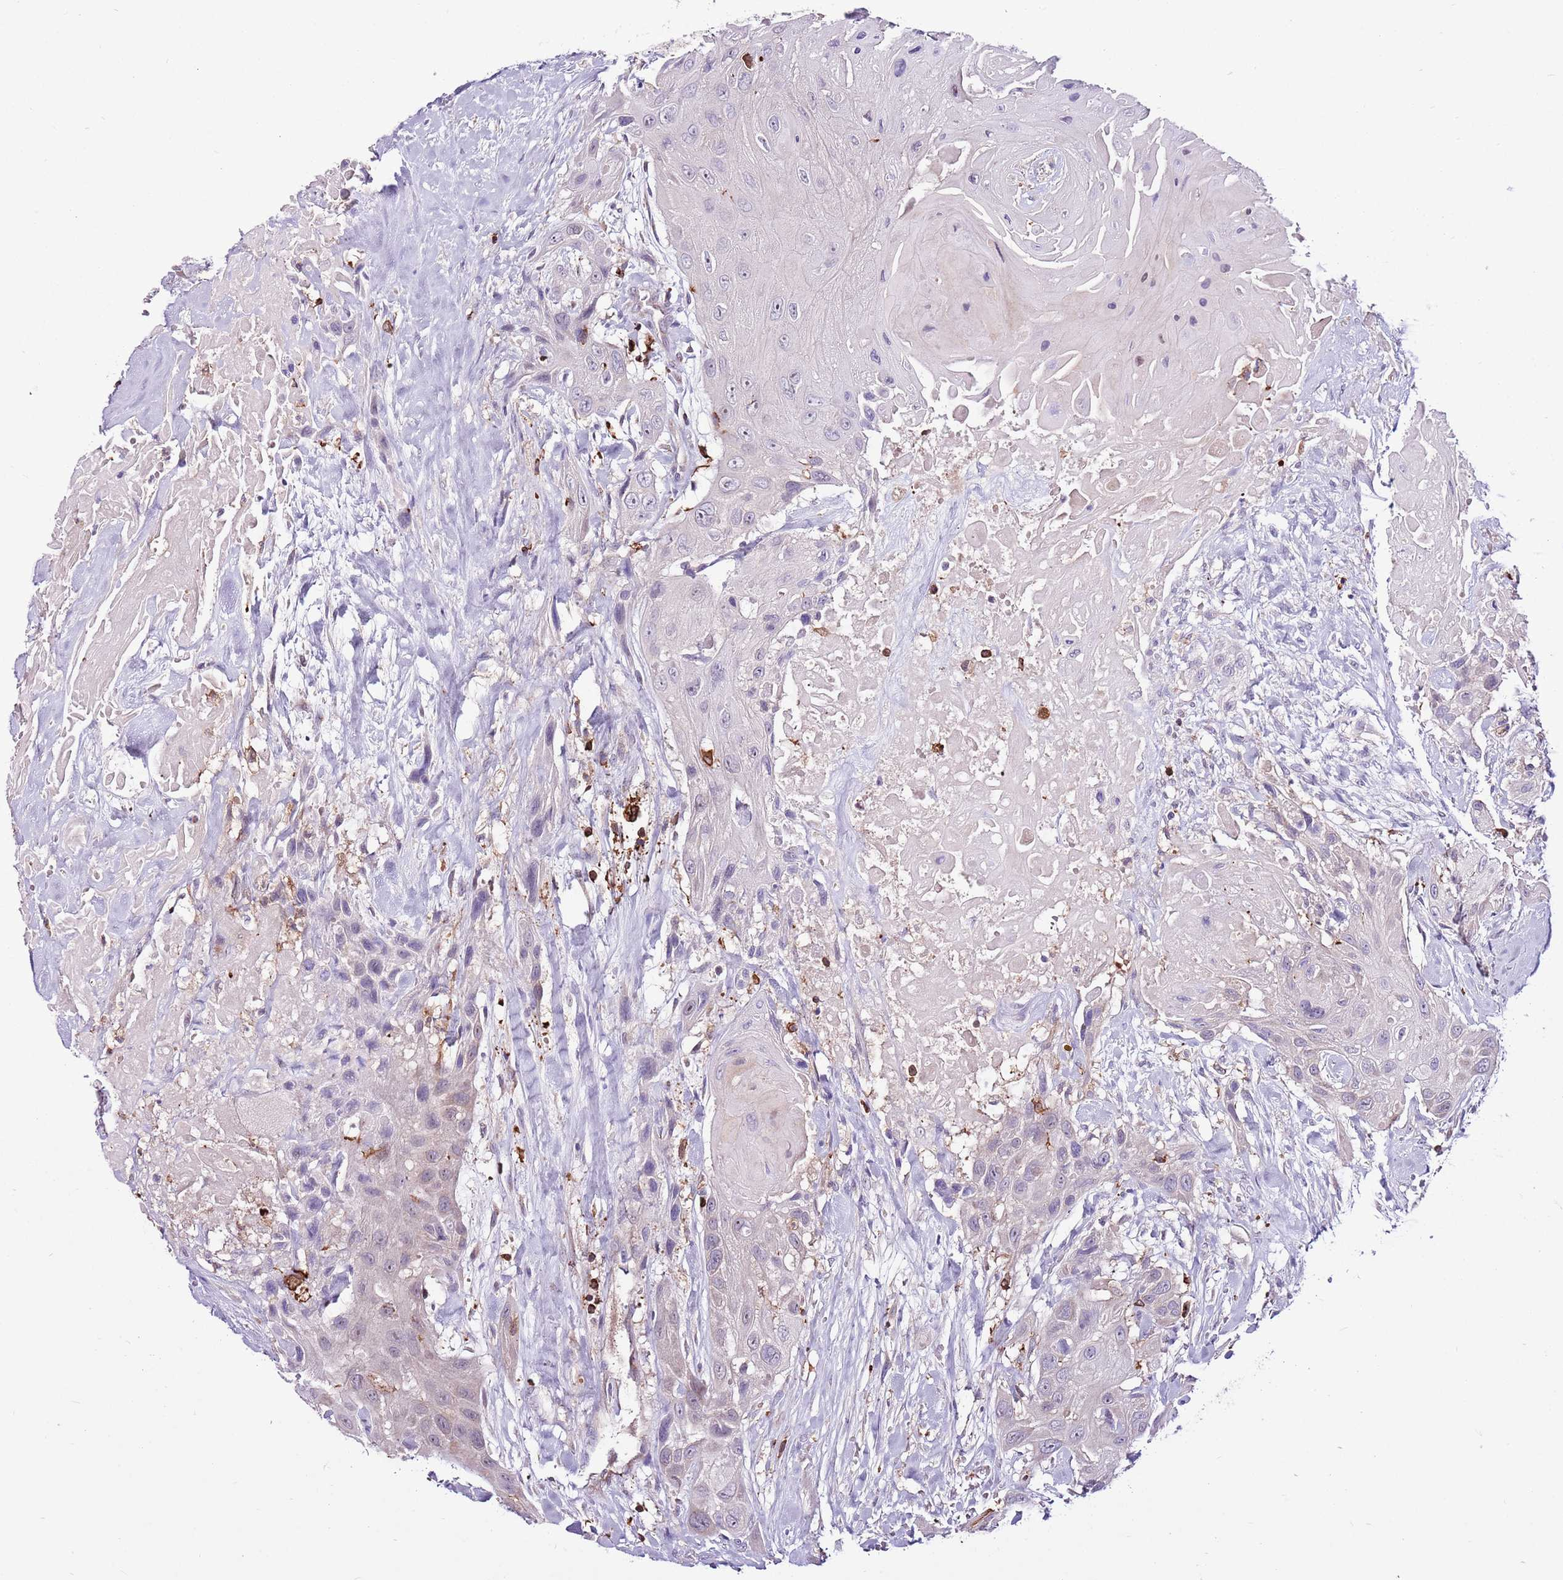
{"staining": {"intensity": "negative", "quantity": "none", "location": "none"}, "tissue": "head and neck cancer", "cell_type": "Tumor cells", "image_type": "cancer", "snomed": [{"axis": "morphology", "description": "Squamous cell carcinoma, NOS"}, {"axis": "topography", "description": "Head-Neck"}], "caption": "Head and neck cancer was stained to show a protein in brown. There is no significant positivity in tumor cells. (Immunohistochemistry (ihc), brightfield microscopy, high magnification).", "gene": "ZSWIM1", "patient": {"sex": "male", "age": 81}}